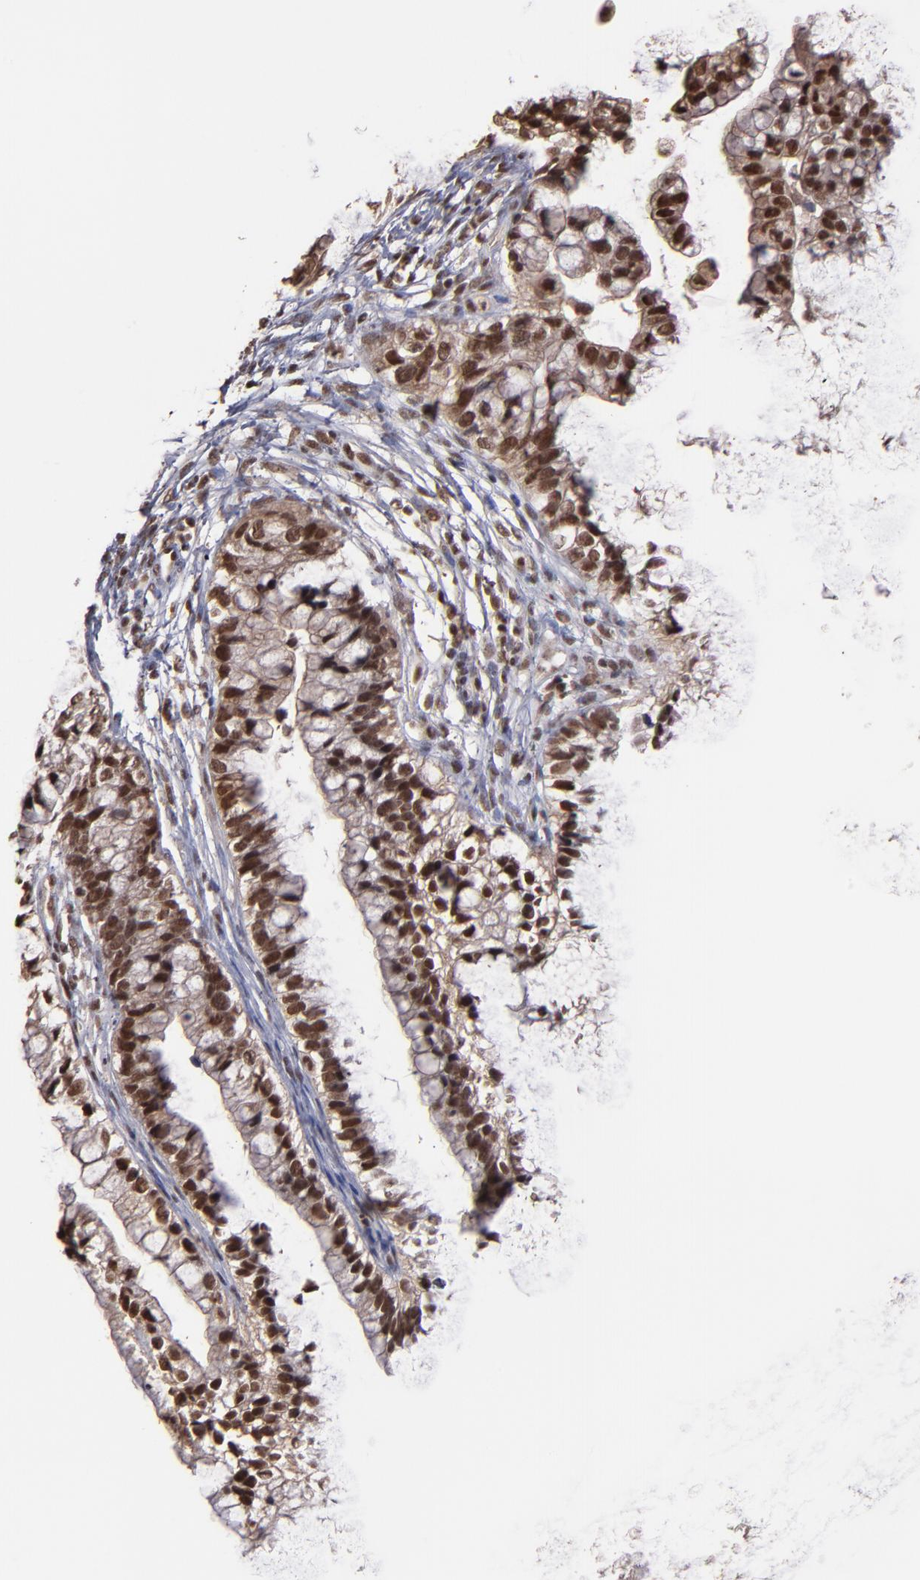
{"staining": {"intensity": "moderate", "quantity": ">75%", "location": "nuclear"}, "tissue": "cervical cancer", "cell_type": "Tumor cells", "image_type": "cancer", "snomed": [{"axis": "morphology", "description": "Adenocarcinoma, NOS"}, {"axis": "topography", "description": "Cervix"}], "caption": "Approximately >75% of tumor cells in adenocarcinoma (cervical) reveal moderate nuclear protein expression as visualized by brown immunohistochemical staining.", "gene": "TERF2", "patient": {"sex": "female", "age": 44}}